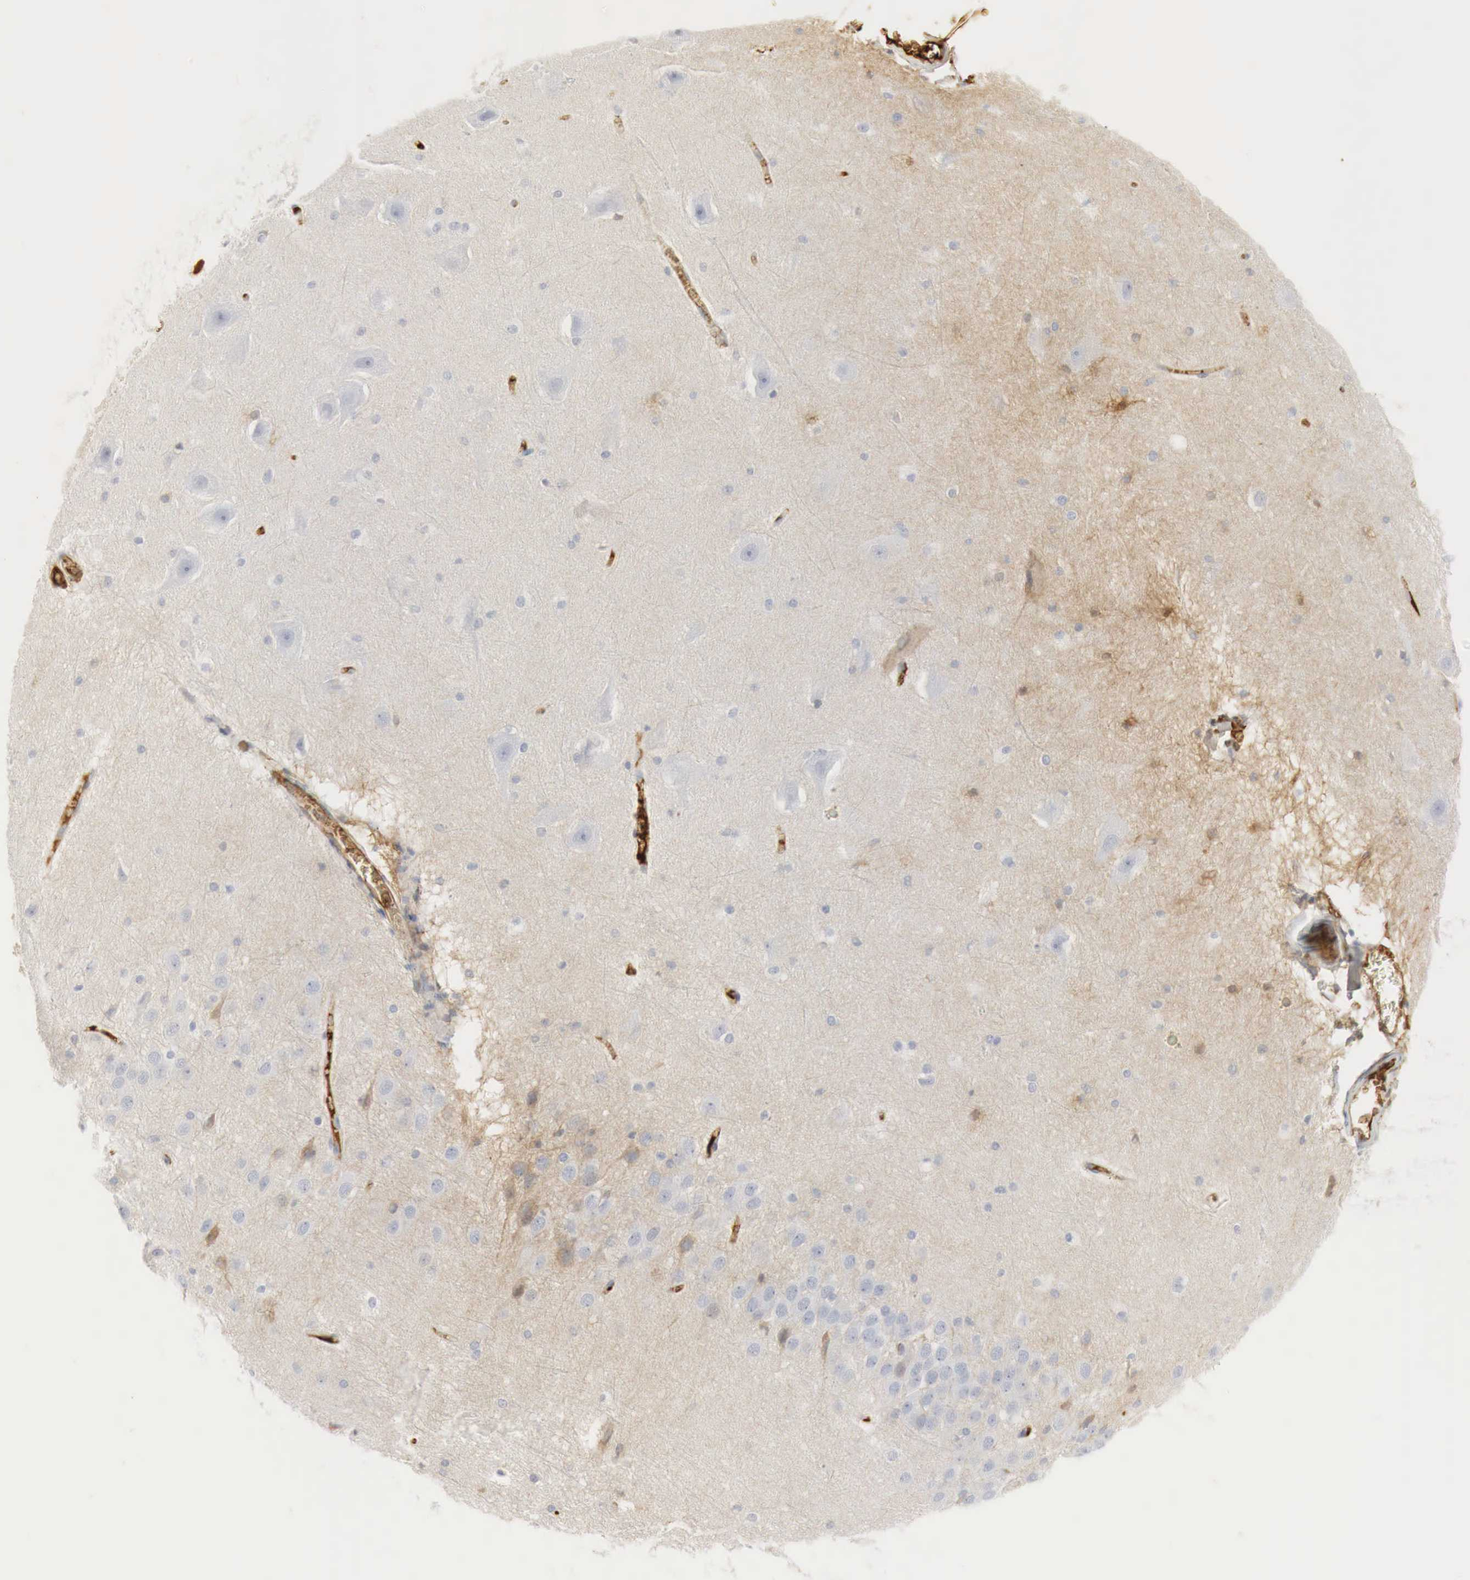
{"staining": {"intensity": "negative", "quantity": "none", "location": "none"}, "tissue": "hippocampus", "cell_type": "Glial cells", "image_type": "normal", "snomed": [{"axis": "morphology", "description": "Normal tissue, NOS"}, {"axis": "topography", "description": "Hippocampus"}], "caption": "IHC image of benign human hippocampus stained for a protein (brown), which exhibits no expression in glial cells. (Brightfield microscopy of DAB IHC at high magnification).", "gene": "IGLC3", "patient": {"sex": "female", "age": 19}}